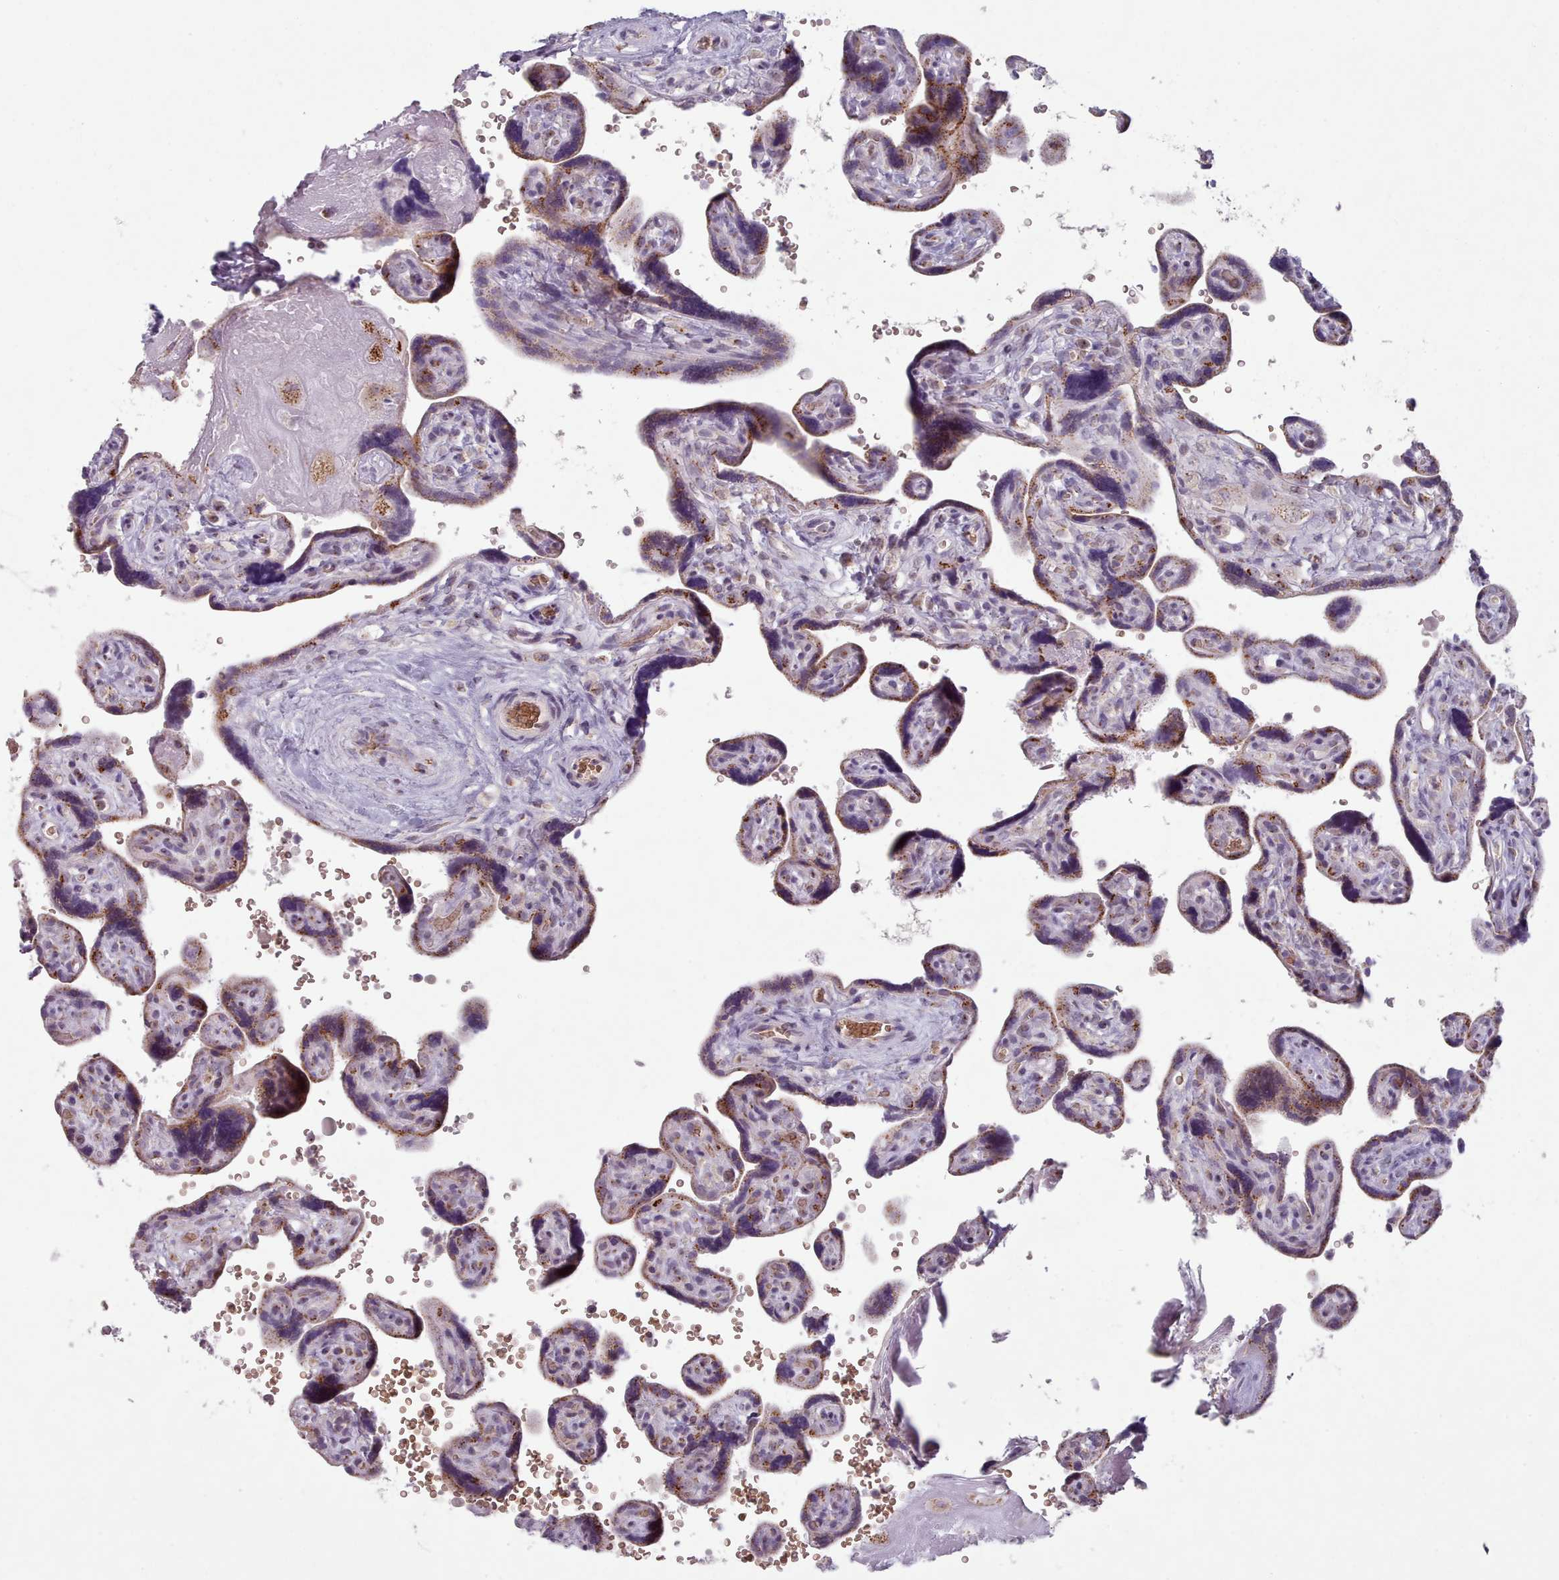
{"staining": {"intensity": "moderate", "quantity": ">75%", "location": "cytoplasmic/membranous"}, "tissue": "placenta", "cell_type": "Decidual cells", "image_type": "normal", "snomed": [{"axis": "morphology", "description": "Normal tissue, NOS"}, {"axis": "topography", "description": "Placenta"}], "caption": "About >75% of decidual cells in benign placenta display moderate cytoplasmic/membranous protein expression as visualized by brown immunohistochemical staining.", "gene": "MAN1B1", "patient": {"sex": "female", "age": 39}}